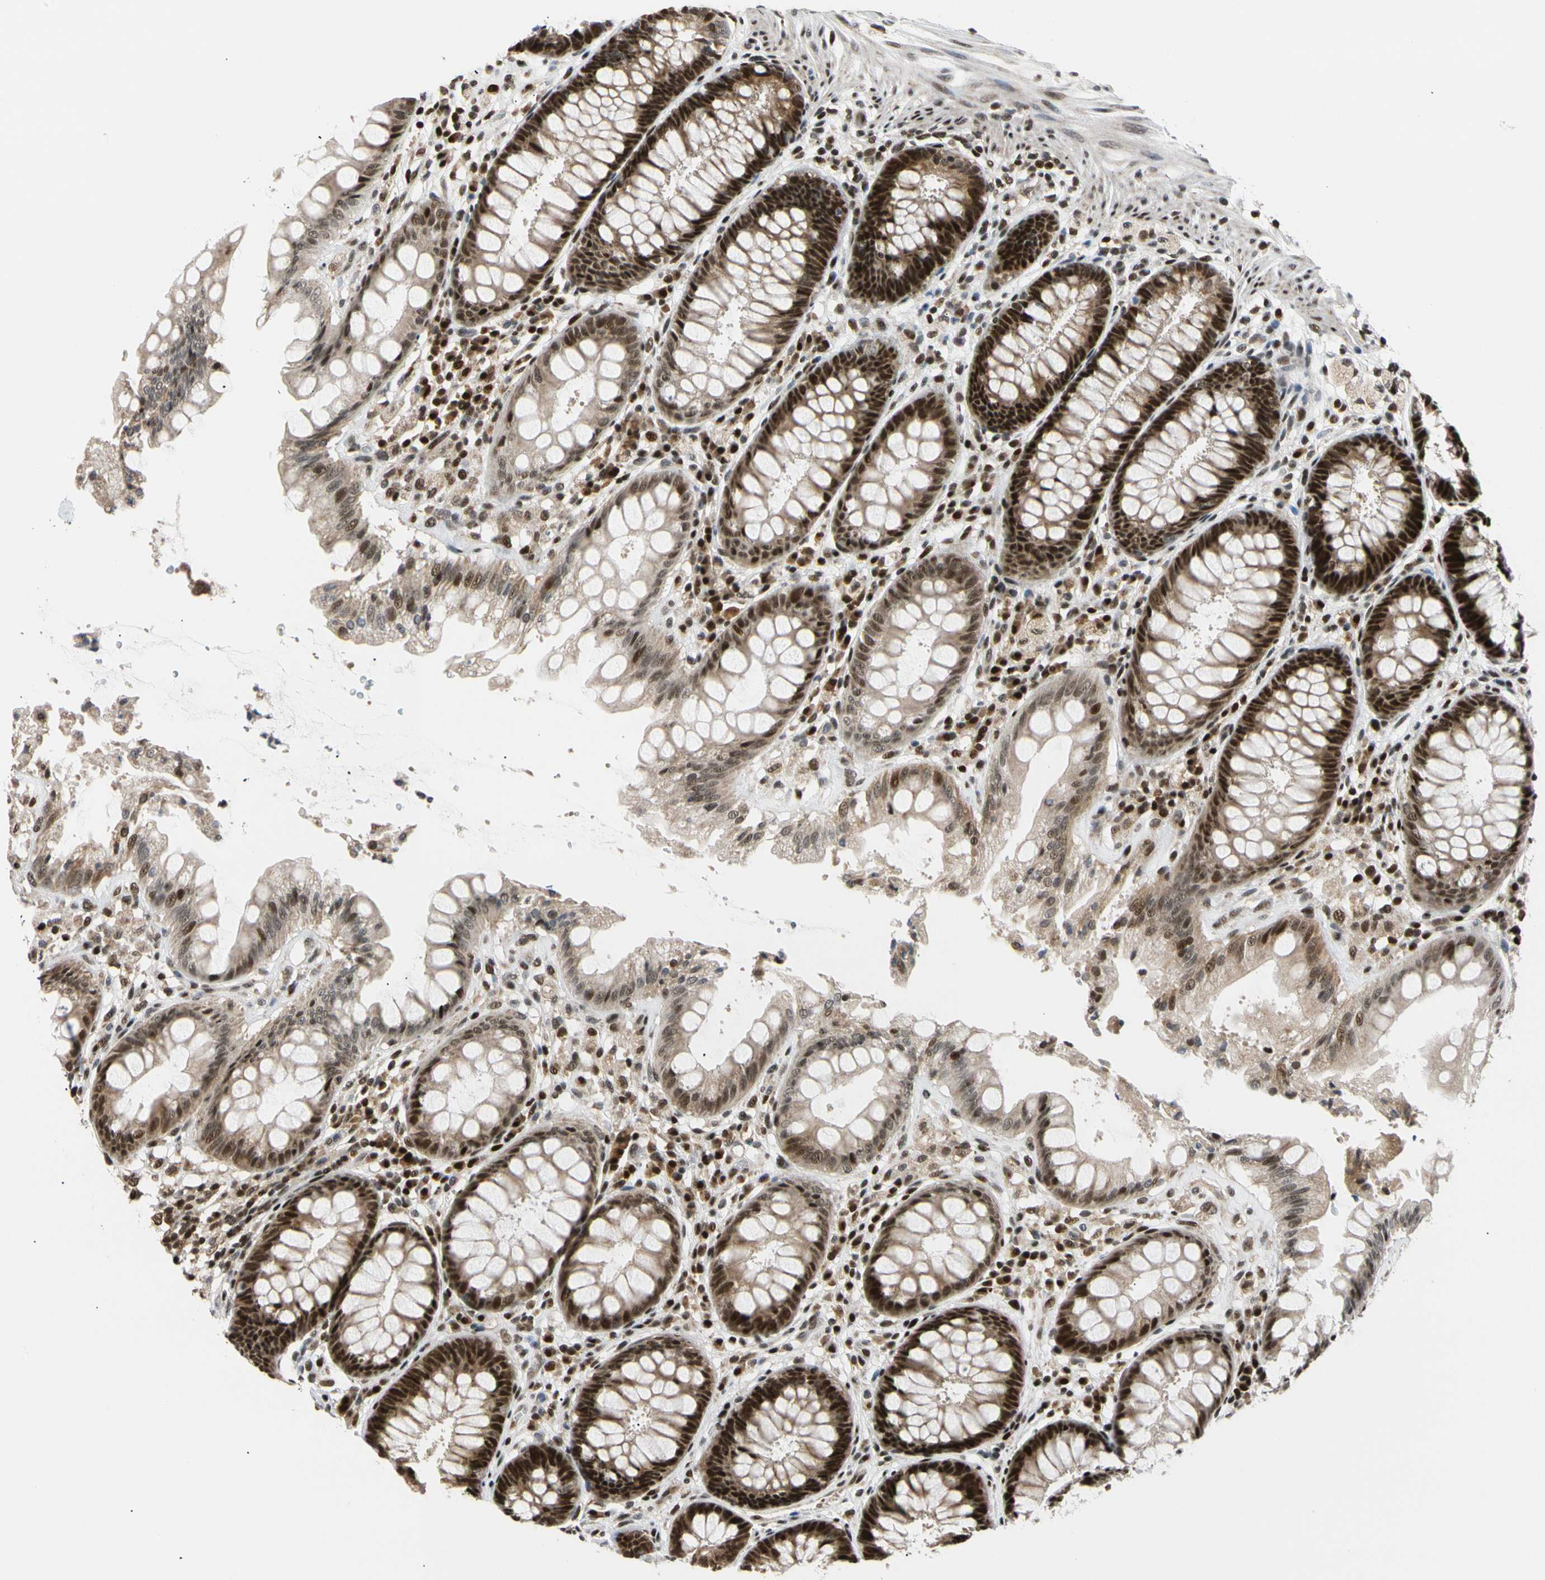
{"staining": {"intensity": "strong", "quantity": ">75%", "location": "nuclear"}, "tissue": "rectum", "cell_type": "Glandular cells", "image_type": "normal", "snomed": [{"axis": "morphology", "description": "Normal tissue, NOS"}, {"axis": "topography", "description": "Rectum"}], "caption": "Immunohistochemistry (IHC) staining of unremarkable rectum, which shows high levels of strong nuclear positivity in approximately >75% of glandular cells indicating strong nuclear protein expression. The staining was performed using DAB (3,3'-diaminobenzidine) (brown) for protein detection and nuclei were counterstained in hematoxylin (blue).", "gene": "E2F1", "patient": {"sex": "female", "age": 46}}